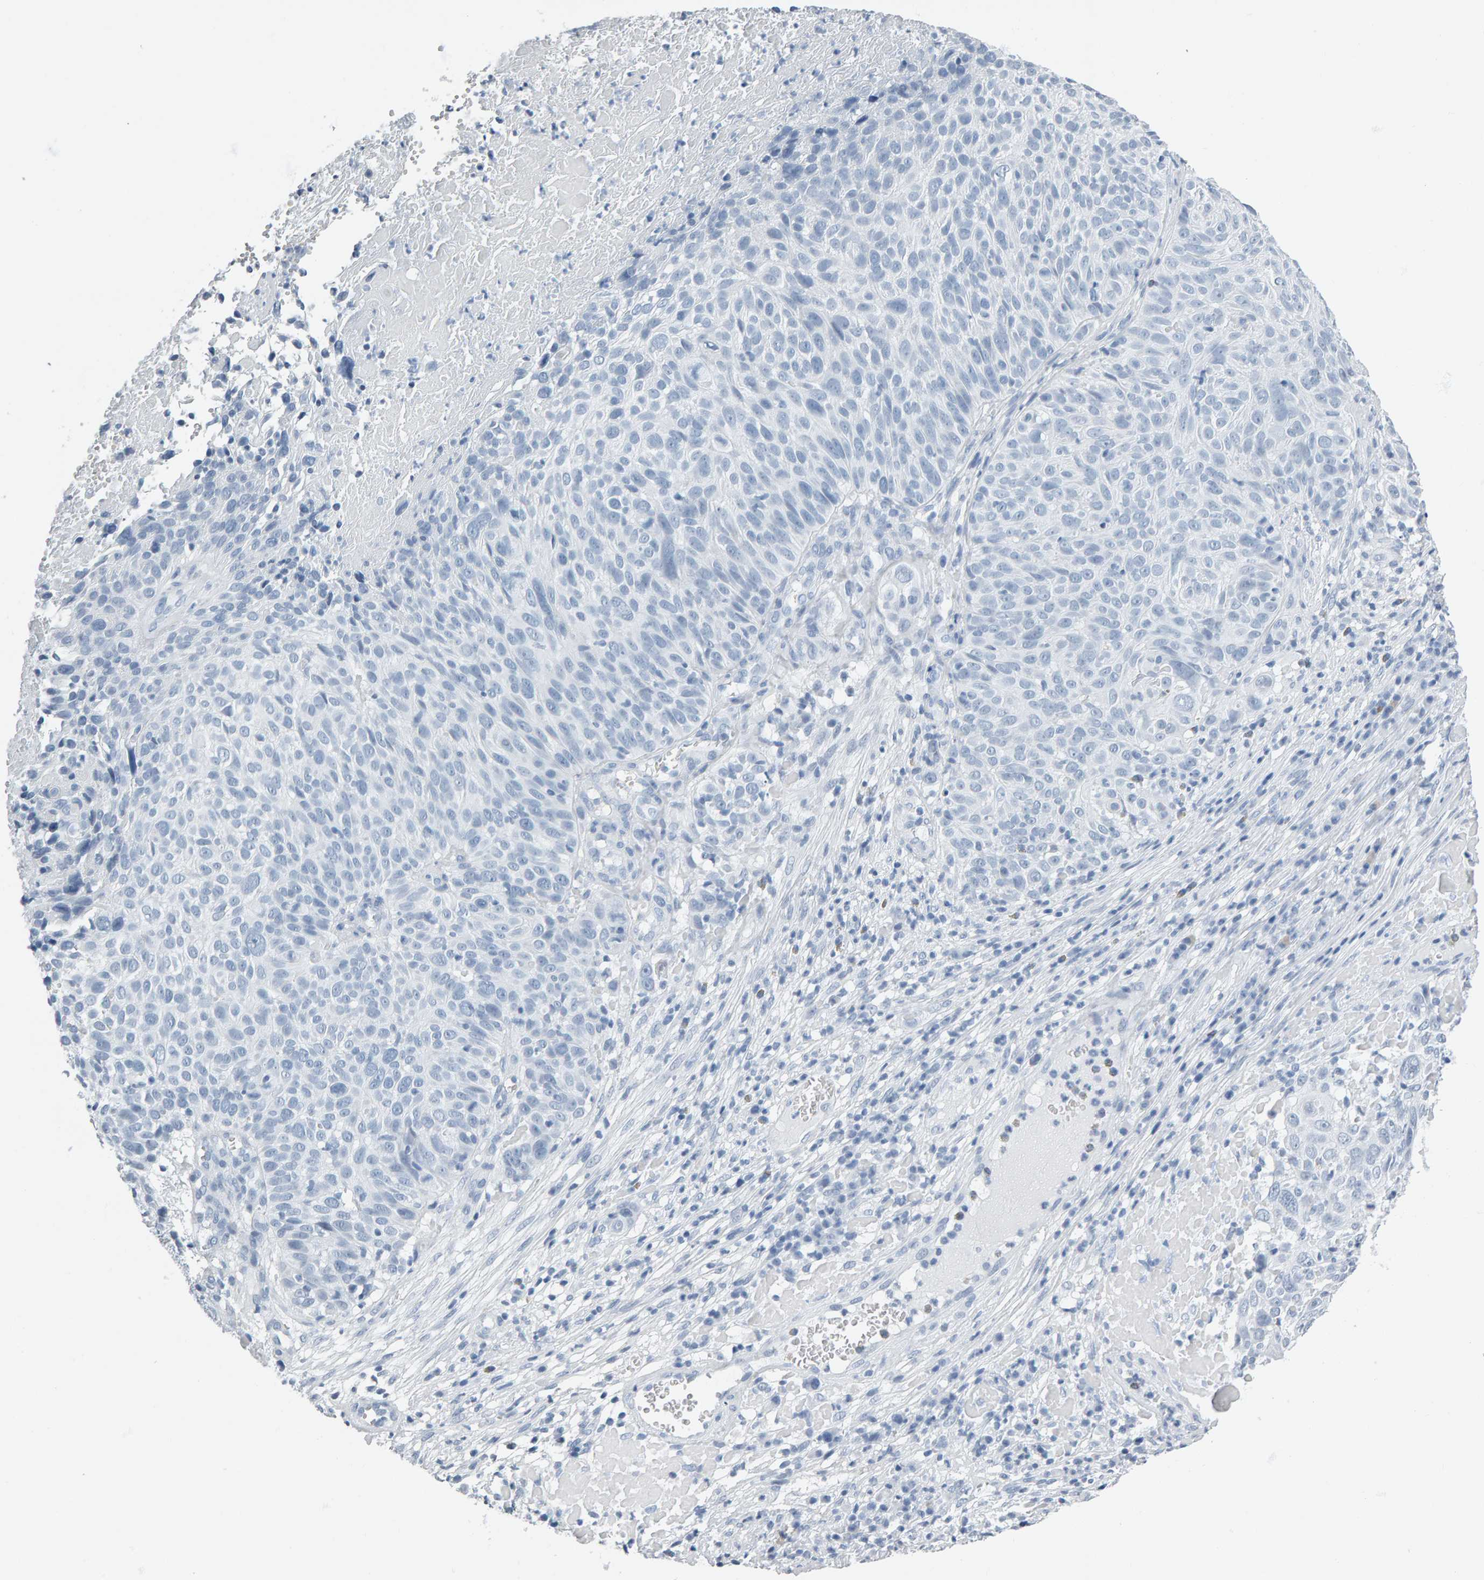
{"staining": {"intensity": "negative", "quantity": "none", "location": "none"}, "tissue": "cervical cancer", "cell_type": "Tumor cells", "image_type": "cancer", "snomed": [{"axis": "morphology", "description": "Squamous cell carcinoma, NOS"}, {"axis": "topography", "description": "Cervix"}], "caption": "DAB (3,3'-diaminobenzidine) immunohistochemical staining of human cervical cancer (squamous cell carcinoma) demonstrates no significant expression in tumor cells.", "gene": "SPACA3", "patient": {"sex": "female", "age": 74}}